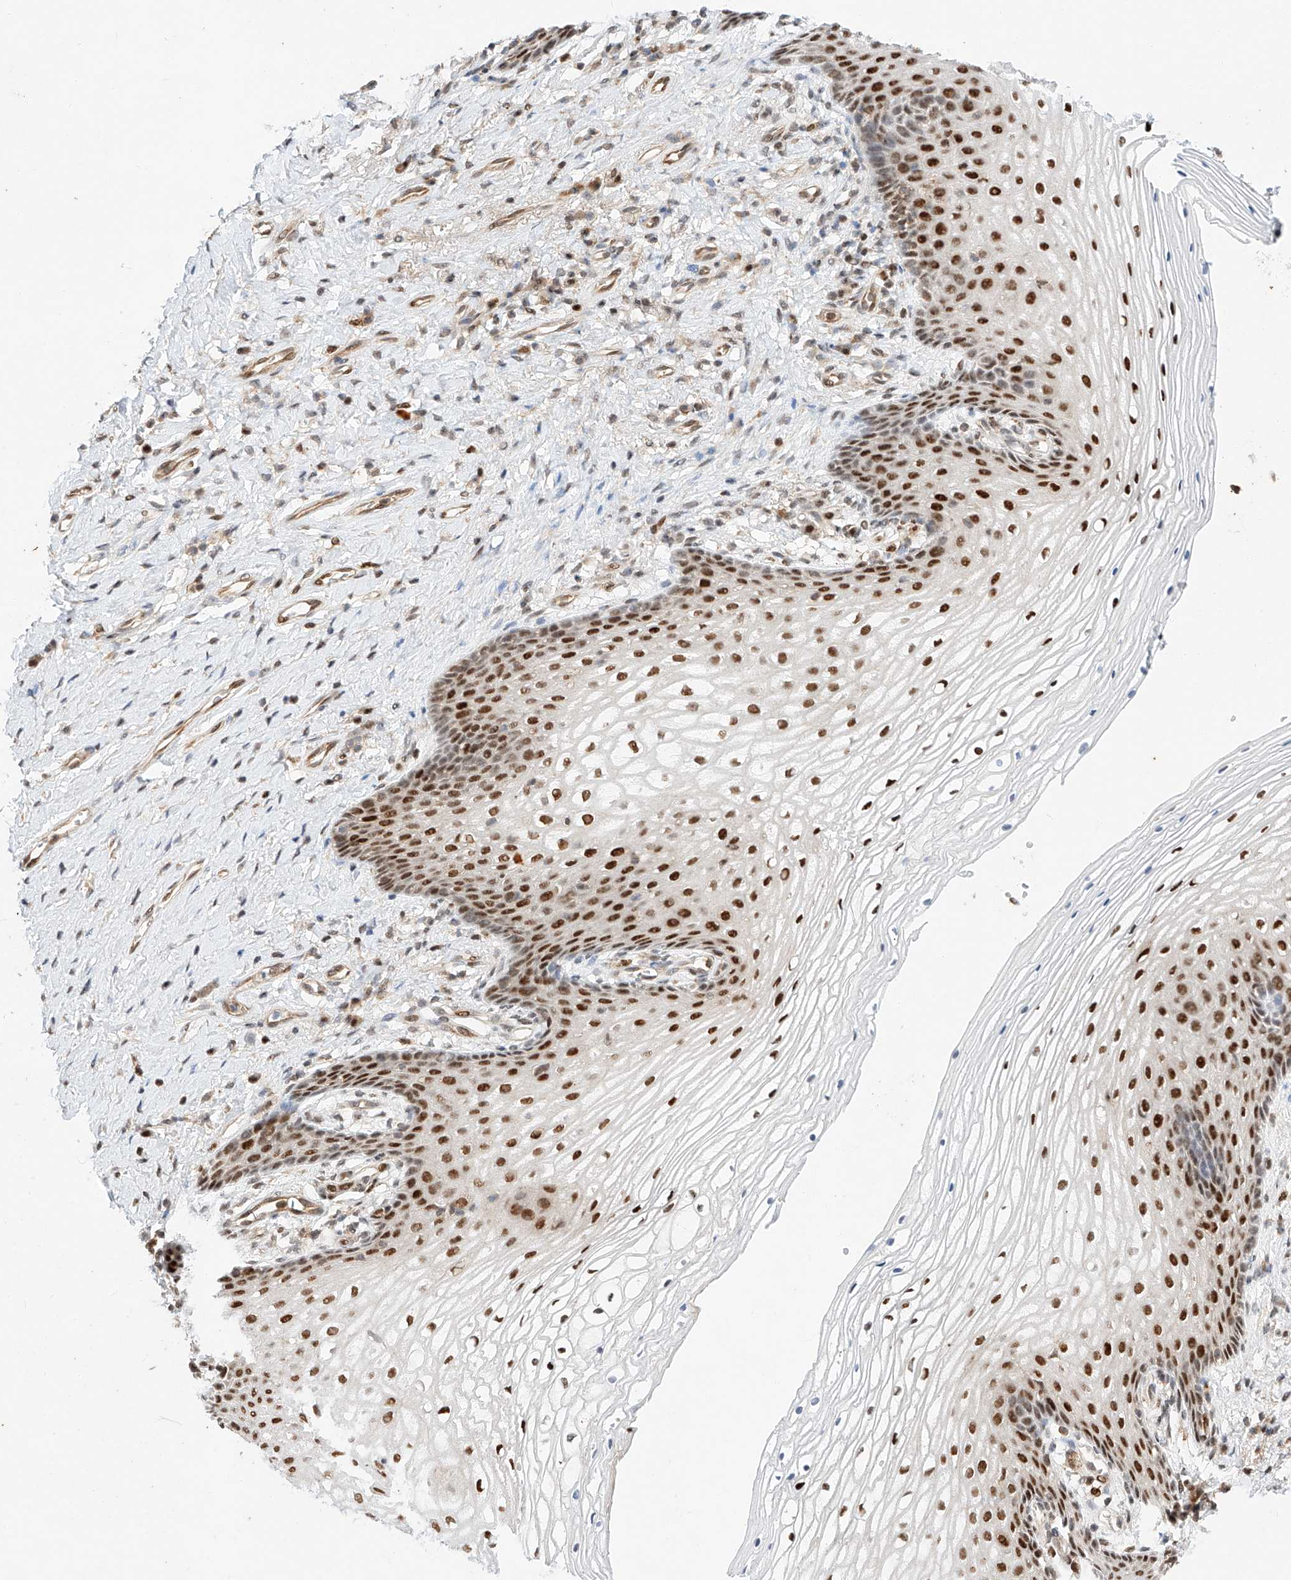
{"staining": {"intensity": "strong", "quantity": "25%-75%", "location": "nuclear"}, "tissue": "vagina", "cell_type": "Squamous epithelial cells", "image_type": "normal", "snomed": [{"axis": "morphology", "description": "Normal tissue, NOS"}, {"axis": "topography", "description": "Vagina"}], "caption": "Immunohistochemistry (IHC) of normal human vagina exhibits high levels of strong nuclear expression in approximately 25%-75% of squamous epithelial cells. (Brightfield microscopy of DAB IHC at high magnification).", "gene": "HDAC9", "patient": {"sex": "female", "age": 60}}